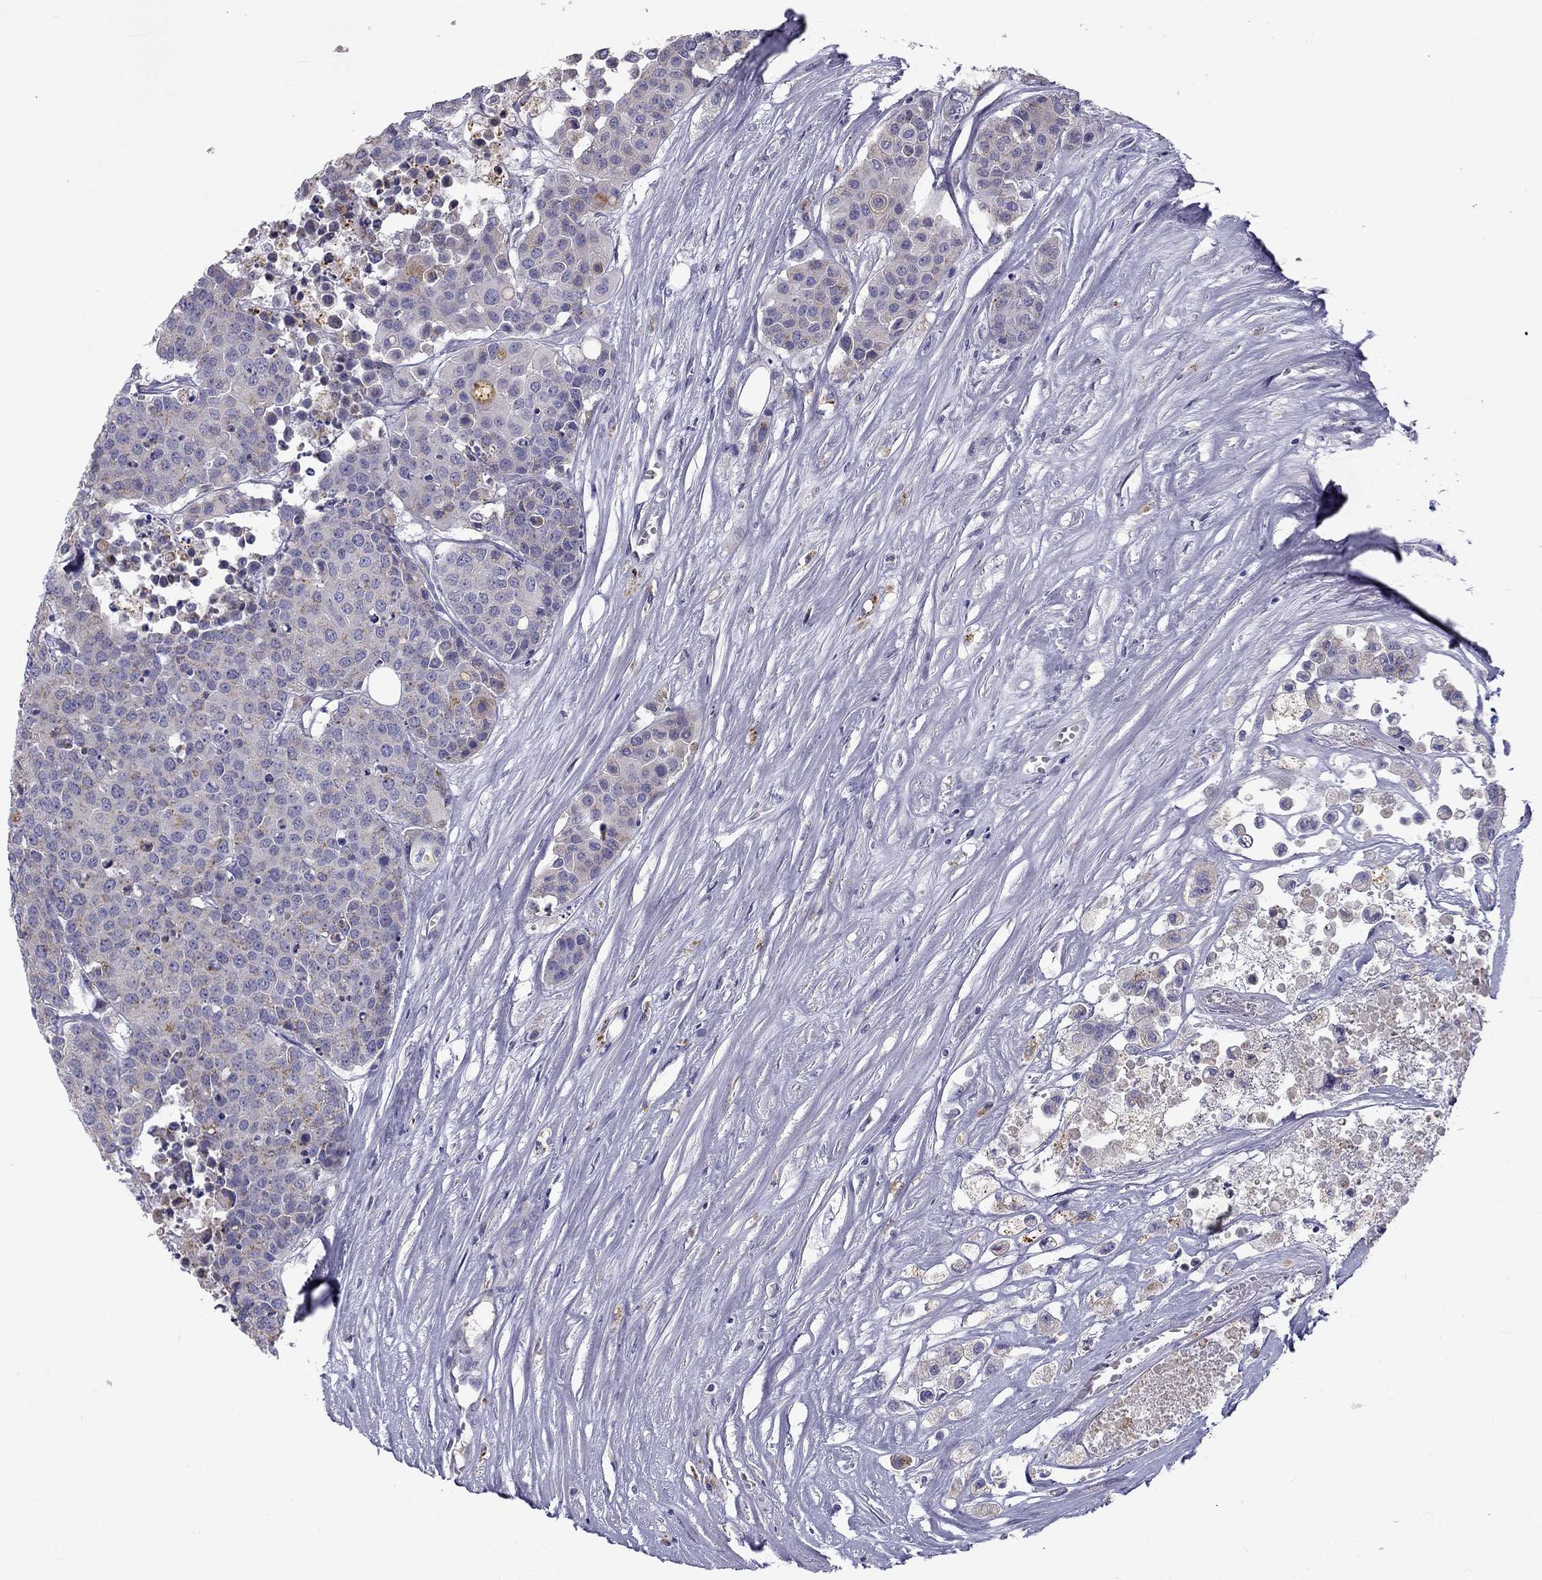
{"staining": {"intensity": "negative", "quantity": "none", "location": "none"}, "tissue": "carcinoid", "cell_type": "Tumor cells", "image_type": "cancer", "snomed": [{"axis": "morphology", "description": "Carcinoid, malignant, NOS"}, {"axis": "topography", "description": "Colon"}], "caption": "Image shows no protein positivity in tumor cells of malignant carcinoid tissue.", "gene": "CLPSL2", "patient": {"sex": "male", "age": 81}}